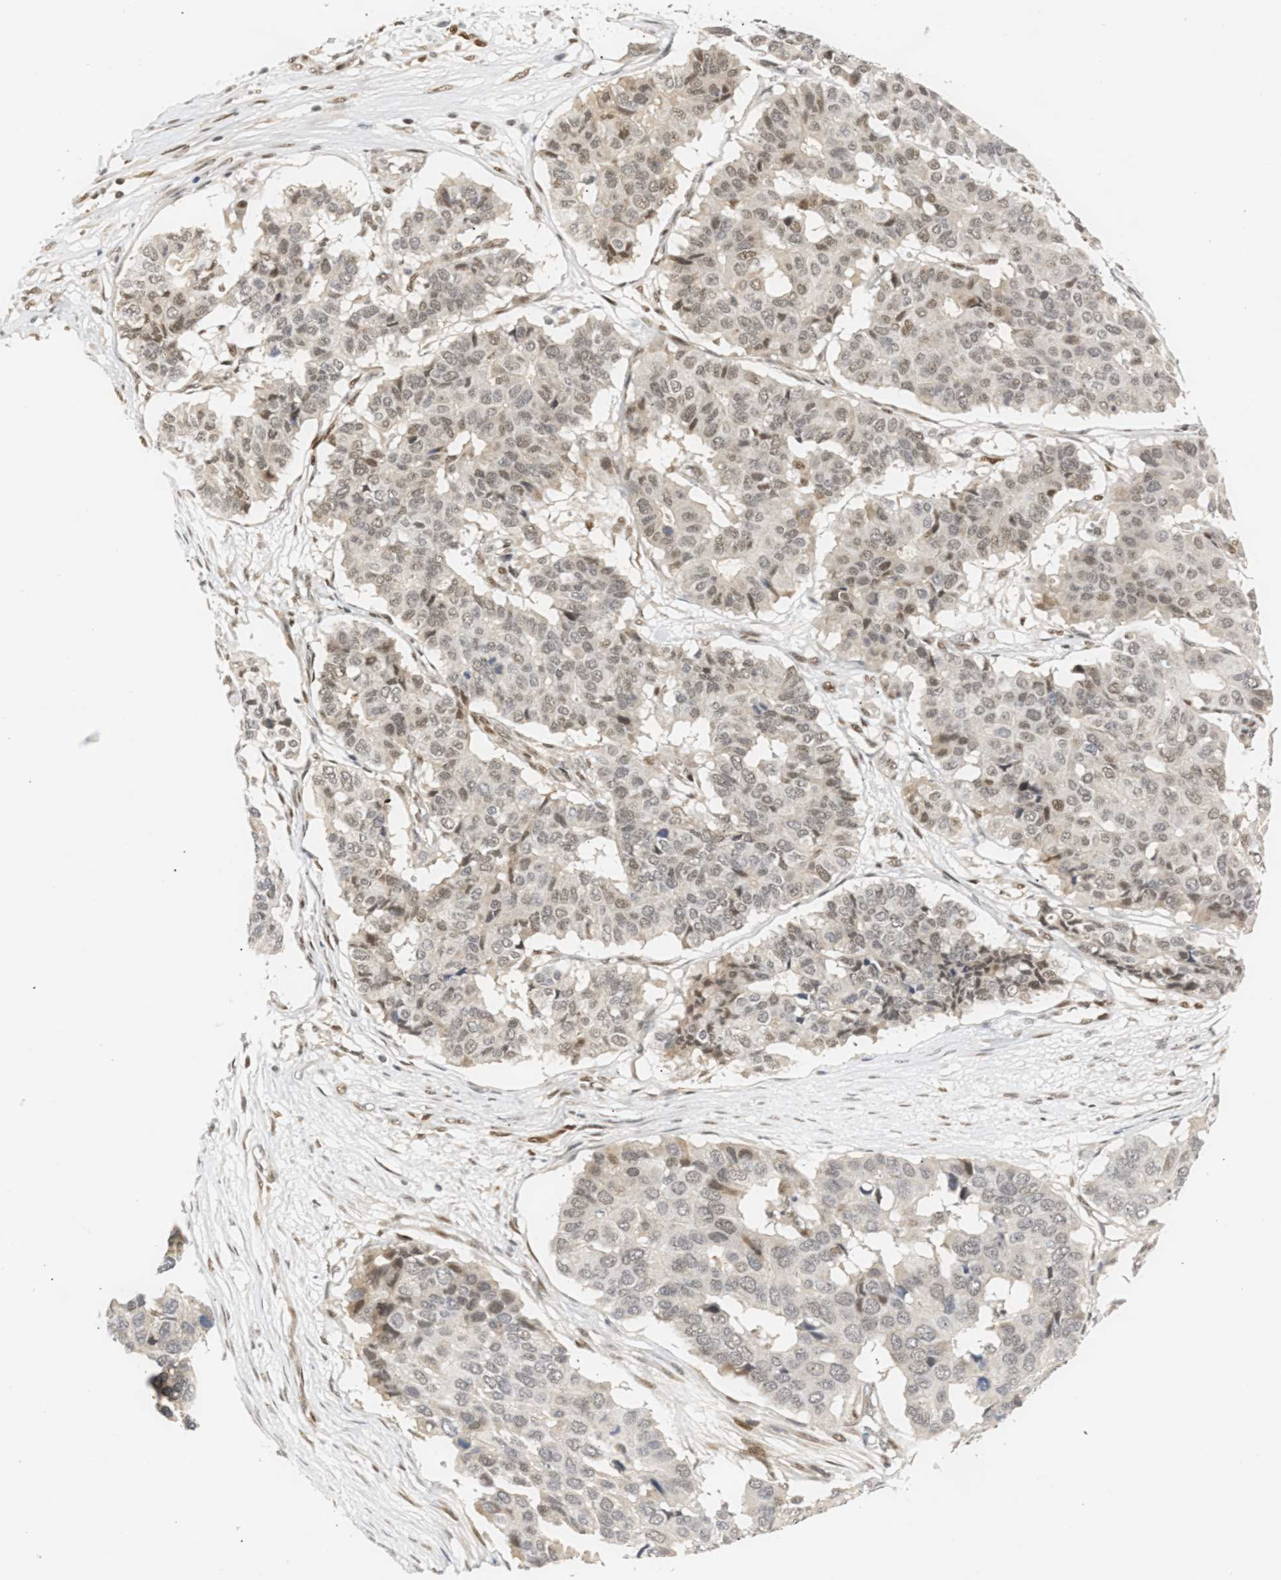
{"staining": {"intensity": "weak", "quantity": "25%-75%", "location": "nuclear"}, "tissue": "pancreatic cancer", "cell_type": "Tumor cells", "image_type": "cancer", "snomed": [{"axis": "morphology", "description": "Adenocarcinoma, NOS"}, {"axis": "topography", "description": "Pancreas"}], "caption": "Immunohistochemistry (IHC) (DAB) staining of pancreatic cancer reveals weak nuclear protein positivity in approximately 25%-75% of tumor cells. (Stains: DAB in brown, nuclei in blue, Microscopy: brightfield microscopy at high magnification).", "gene": "SSBP2", "patient": {"sex": "male", "age": 50}}